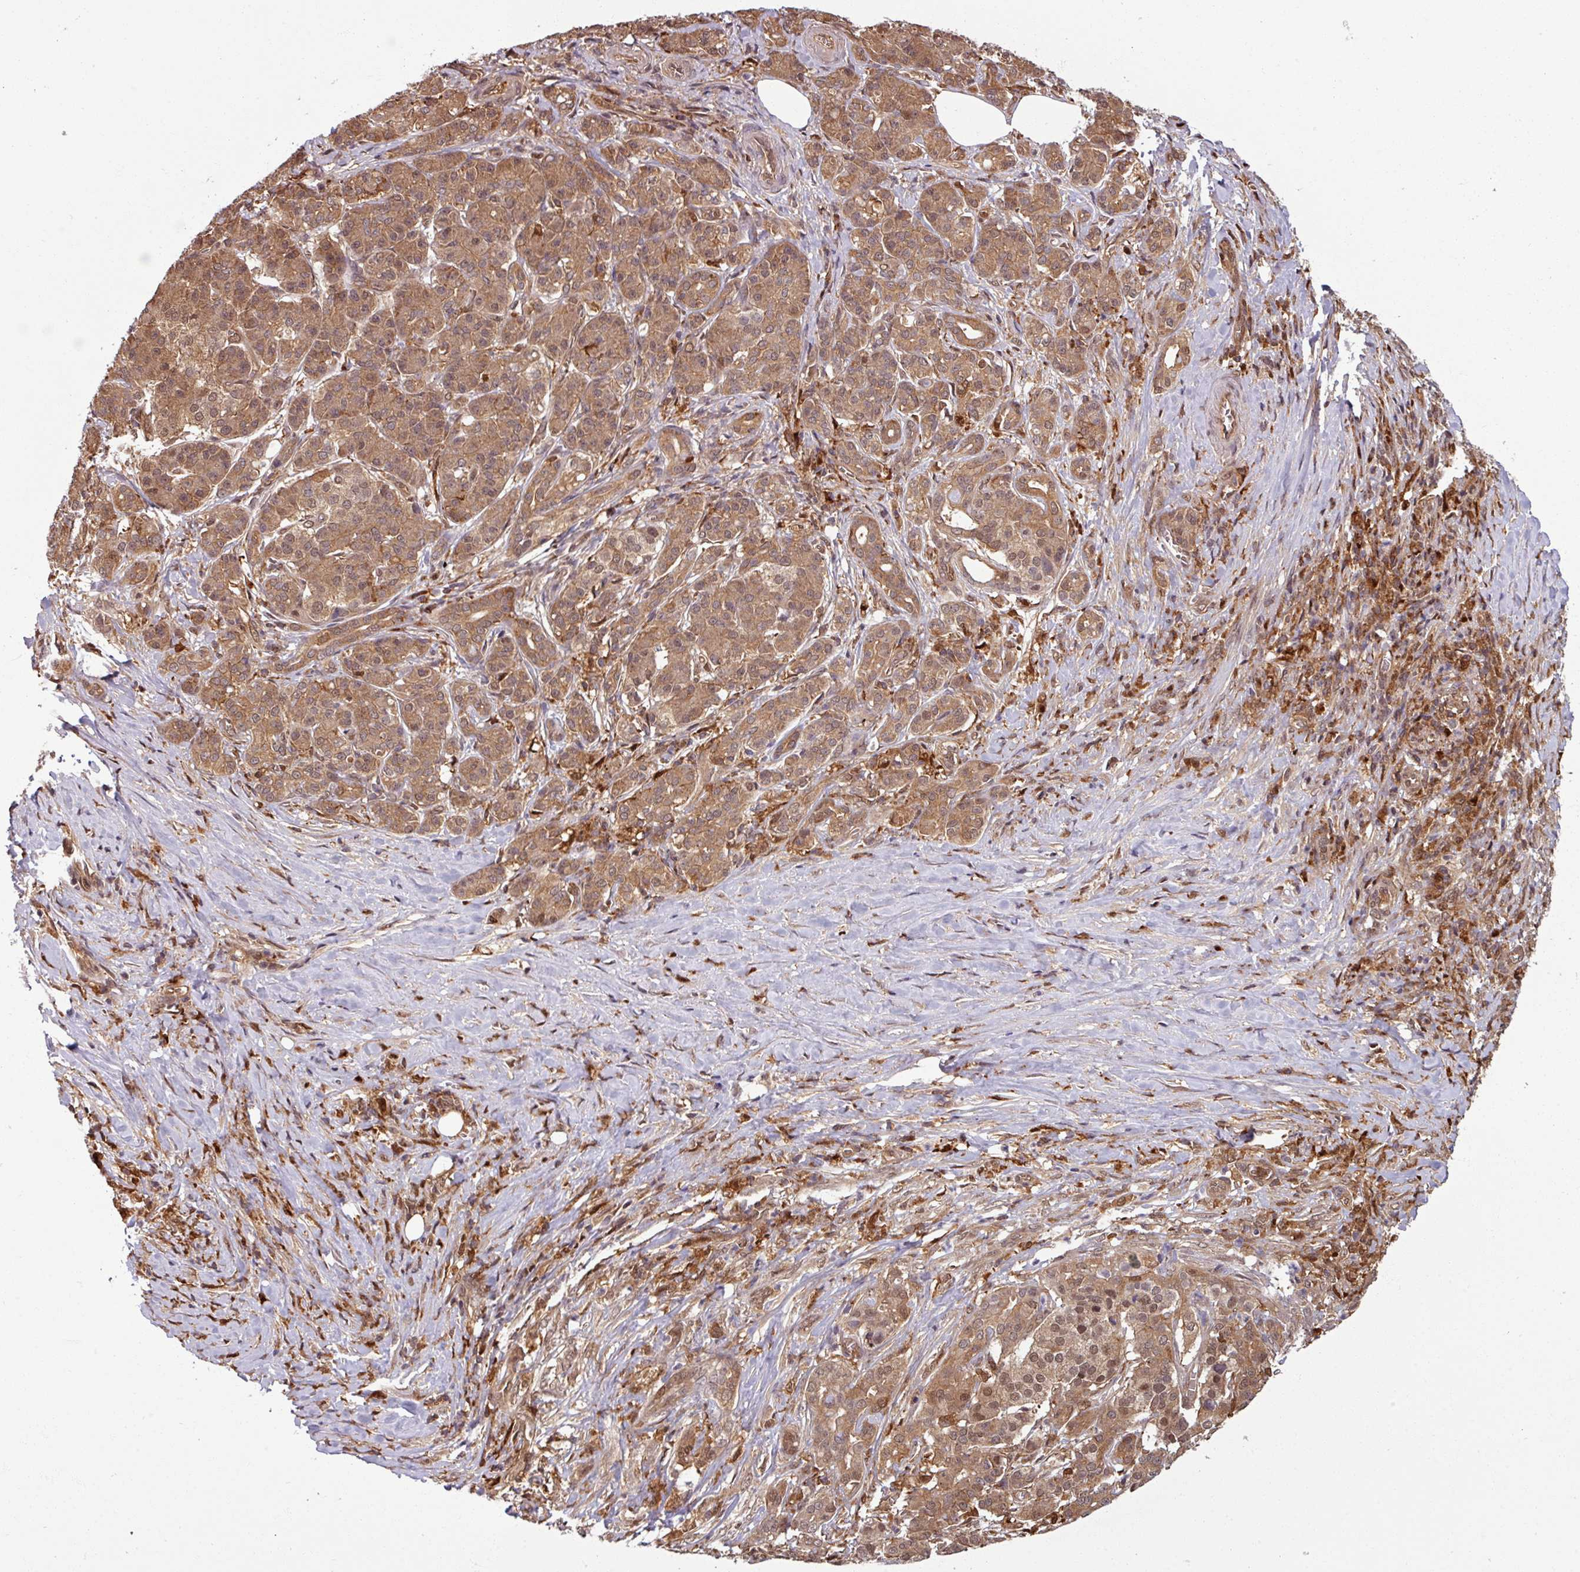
{"staining": {"intensity": "moderate", "quantity": ">75%", "location": "cytoplasmic/membranous,nuclear"}, "tissue": "pancreatic cancer", "cell_type": "Tumor cells", "image_type": "cancer", "snomed": [{"axis": "morphology", "description": "Adenocarcinoma, NOS"}, {"axis": "topography", "description": "Pancreas"}], "caption": "Moderate cytoplasmic/membranous and nuclear staining for a protein is present in about >75% of tumor cells of pancreatic cancer using immunohistochemistry (IHC).", "gene": "KCTD11", "patient": {"sex": "male", "age": 57}}